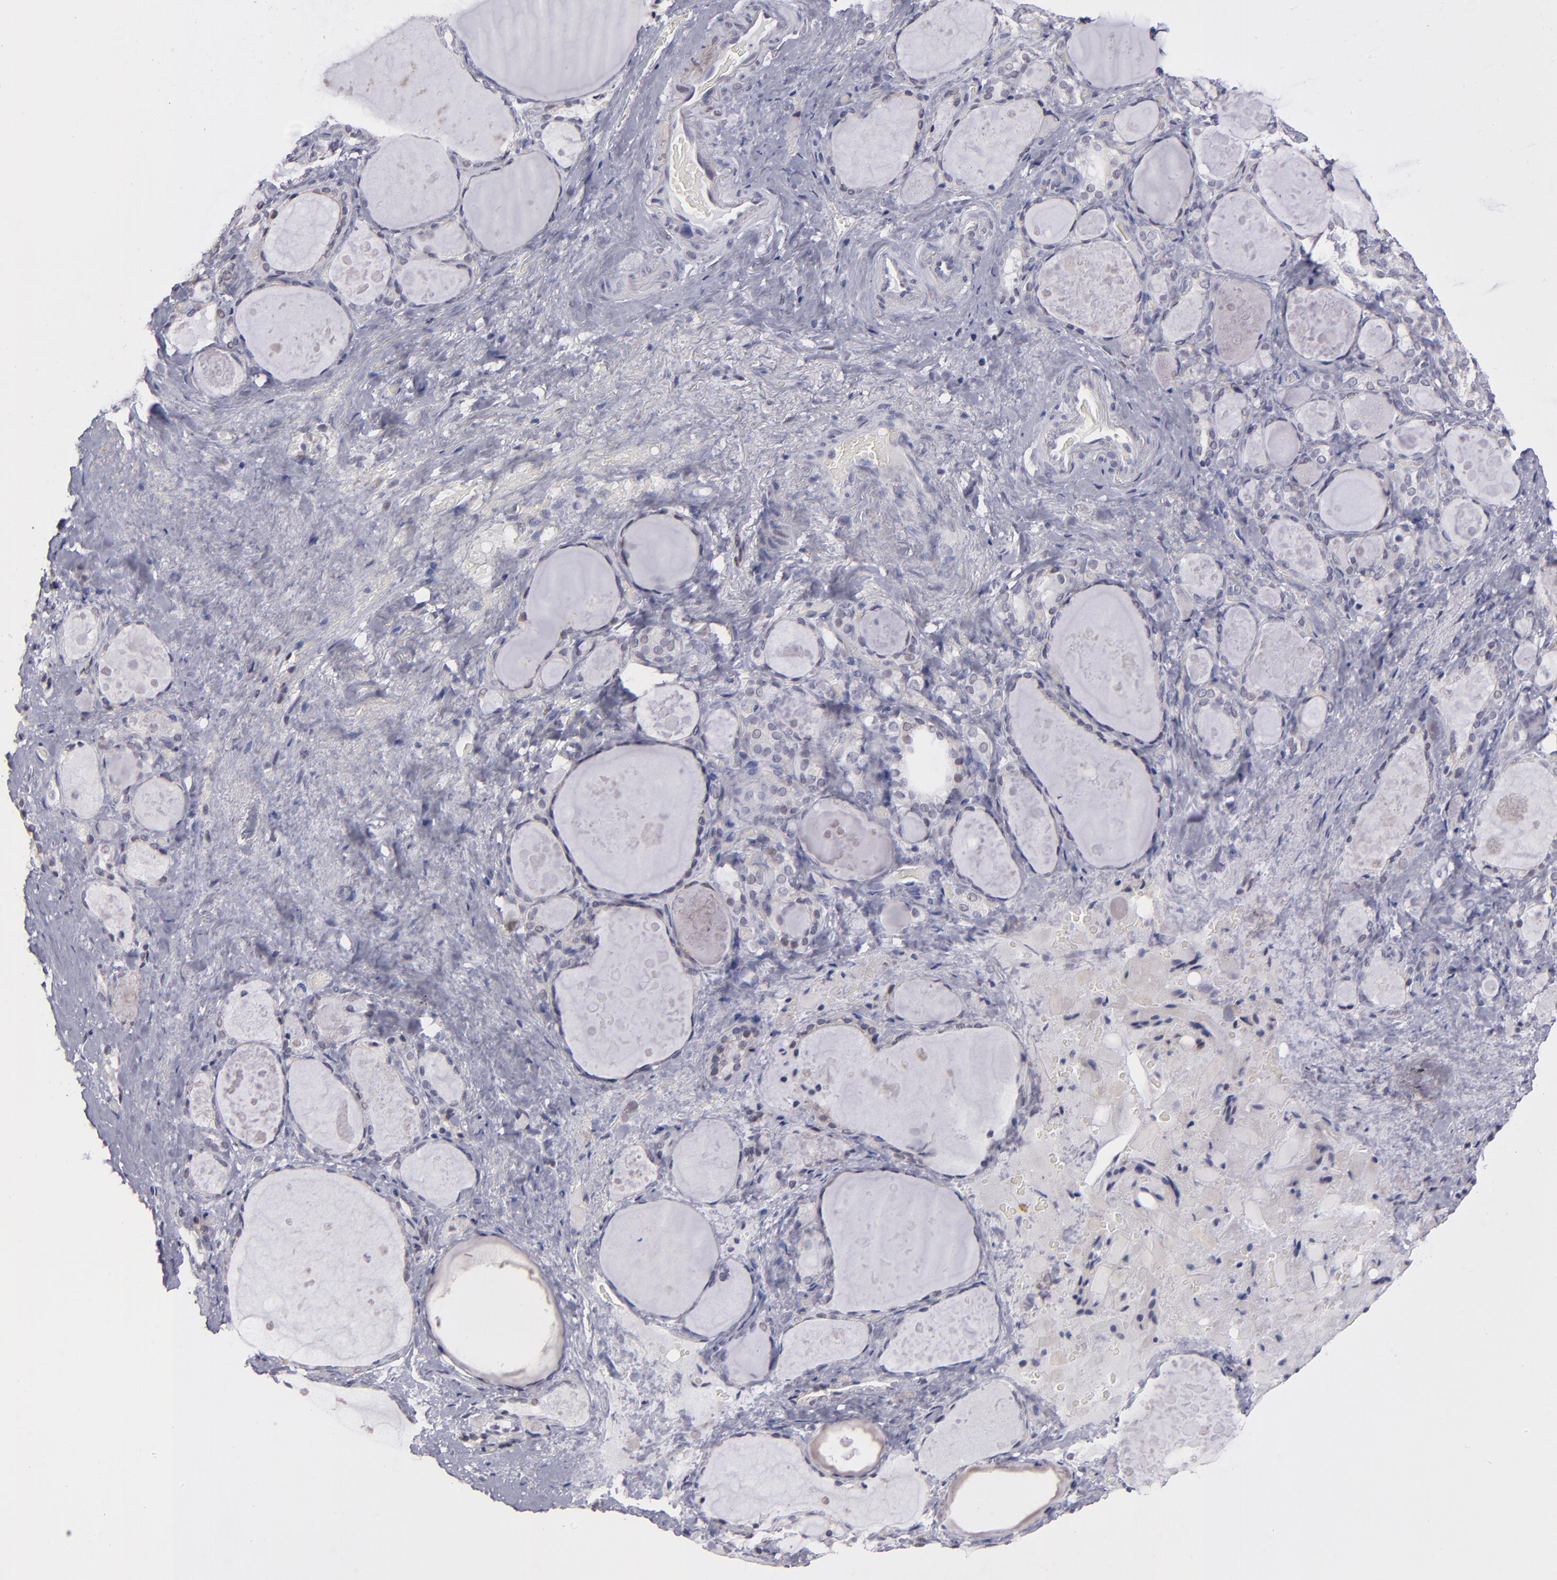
{"staining": {"intensity": "weak", "quantity": "<25%", "location": "cytoplasmic/membranous,nuclear"}, "tissue": "thyroid gland", "cell_type": "Glandular cells", "image_type": "normal", "snomed": [{"axis": "morphology", "description": "Normal tissue, NOS"}, {"axis": "topography", "description": "Thyroid gland"}], "caption": "This is an immunohistochemistry histopathology image of normal thyroid gland. There is no staining in glandular cells.", "gene": "OTUB2", "patient": {"sex": "female", "age": 75}}